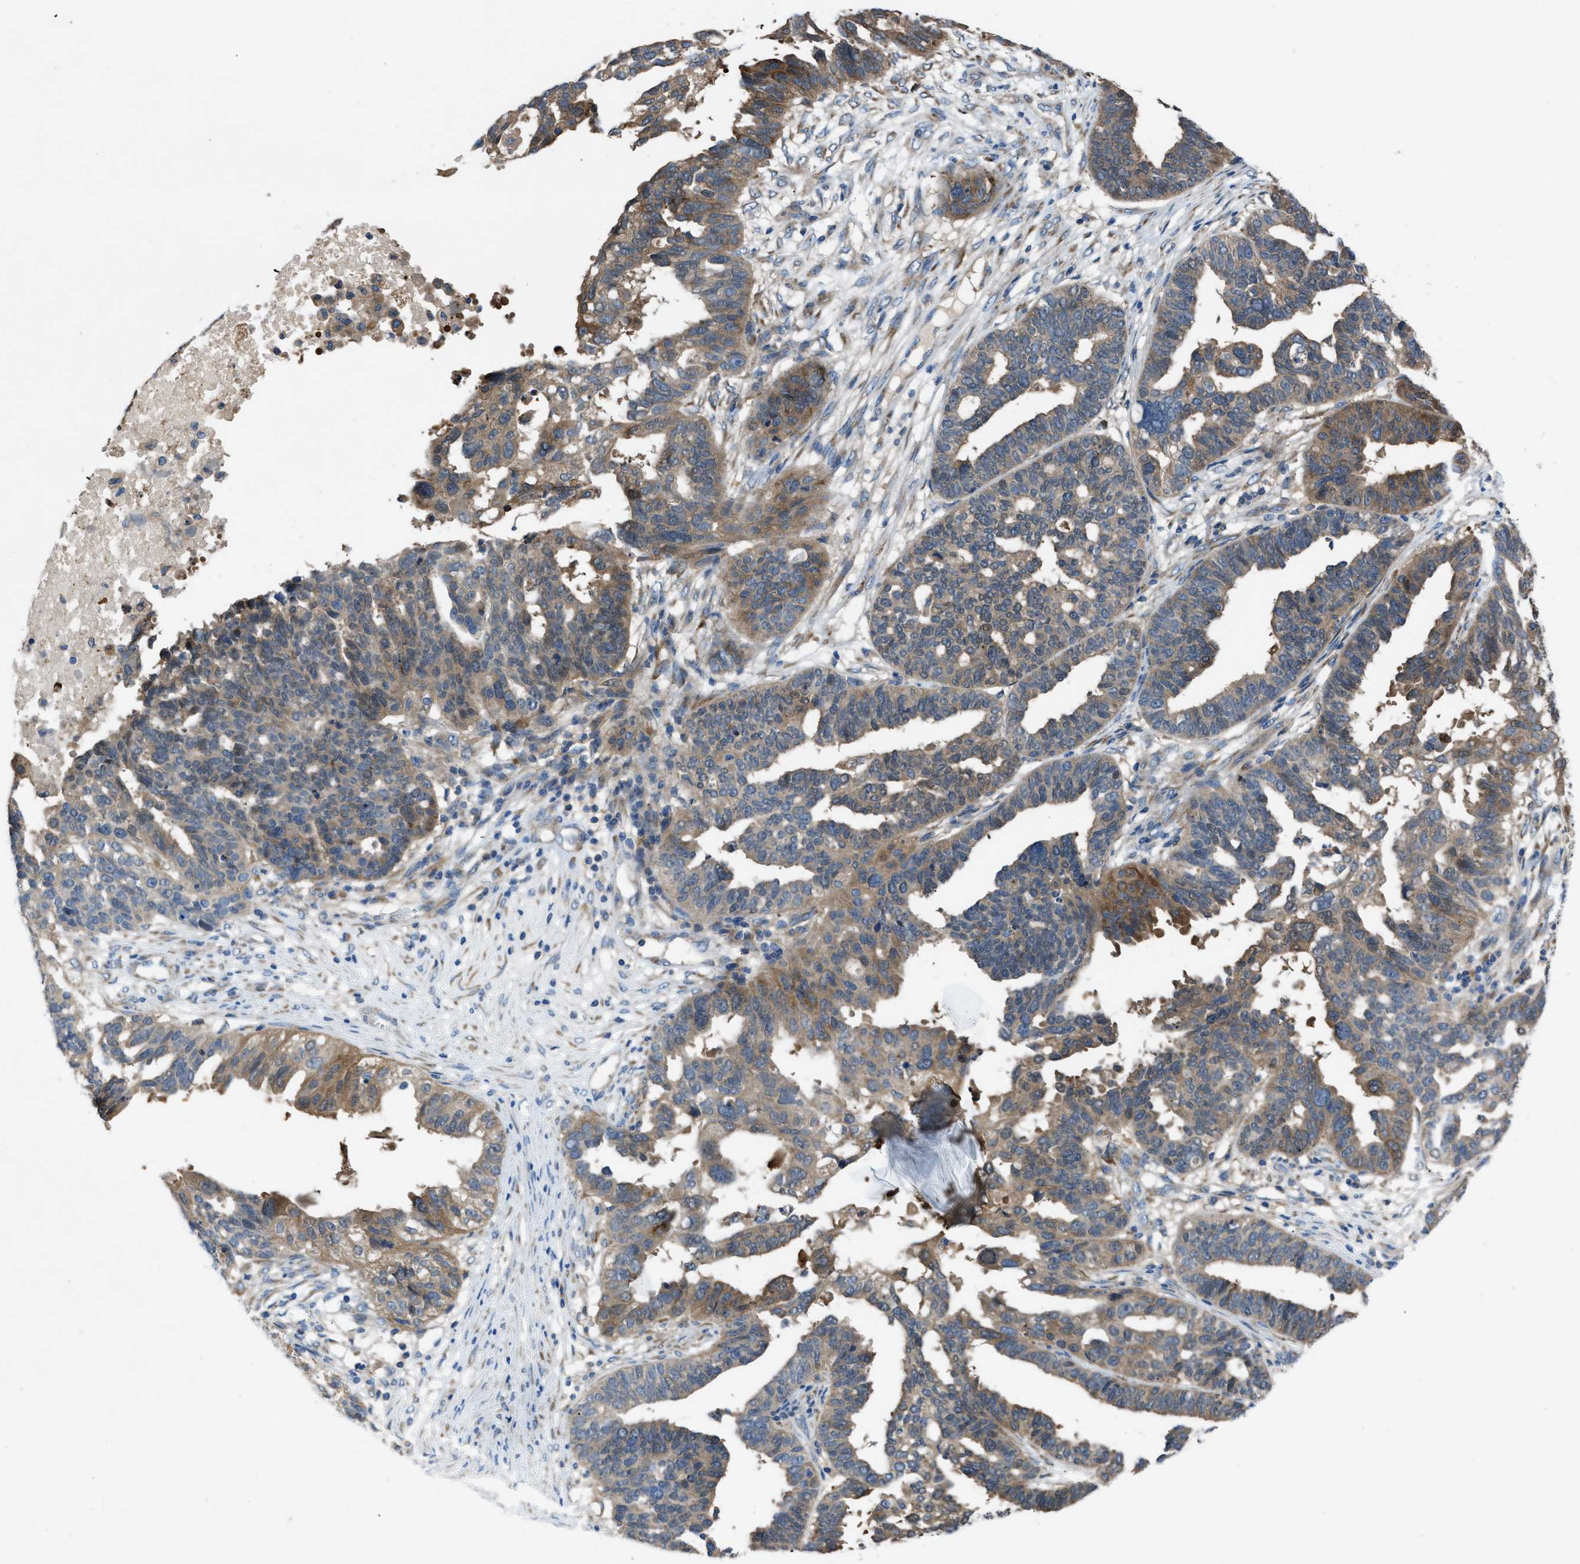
{"staining": {"intensity": "moderate", "quantity": ">75%", "location": "cytoplasmic/membranous"}, "tissue": "ovarian cancer", "cell_type": "Tumor cells", "image_type": "cancer", "snomed": [{"axis": "morphology", "description": "Cystadenocarcinoma, serous, NOS"}, {"axis": "topography", "description": "Ovary"}], "caption": "An IHC image of tumor tissue is shown. Protein staining in brown labels moderate cytoplasmic/membranous positivity in ovarian cancer (serous cystadenocarcinoma) within tumor cells.", "gene": "MAP3K20", "patient": {"sex": "female", "age": 59}}